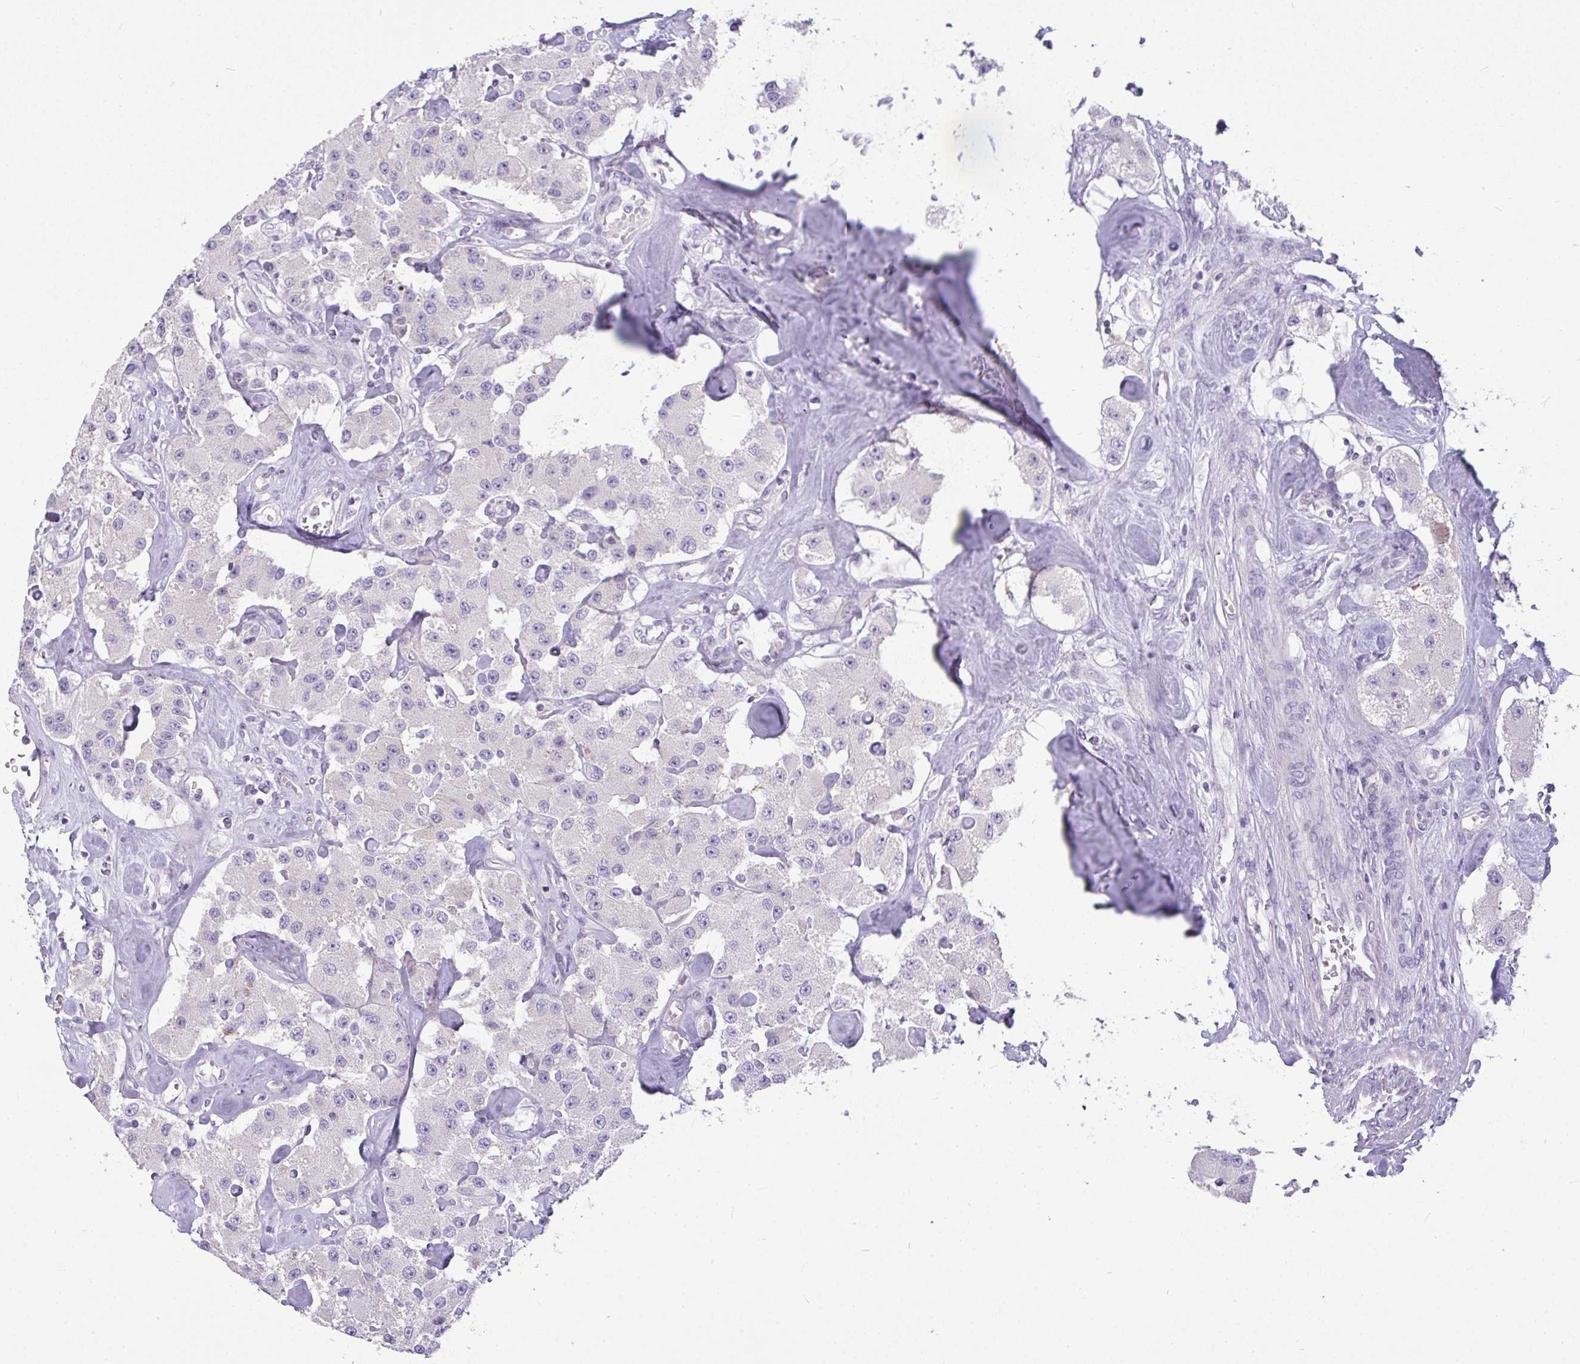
{"staining": {"intensity": "negative", "quantity": "none", "location": "none"}, "tissue": "carcinoid", "cell_type": "Tumor cells", "image_type": "cancer", "snomed": [{"axis": "morphology", "description": "Carcinoid, malignant, NOS"}, {"axis": "topography", "description": "Pancreas"}], "caption": "Carcinoid (malignant) stained for a protein using immunohistochemistry reveals no staining tumor cells.", "gene": "LIPE", "patient": {"sex": "male", "age": 41}}